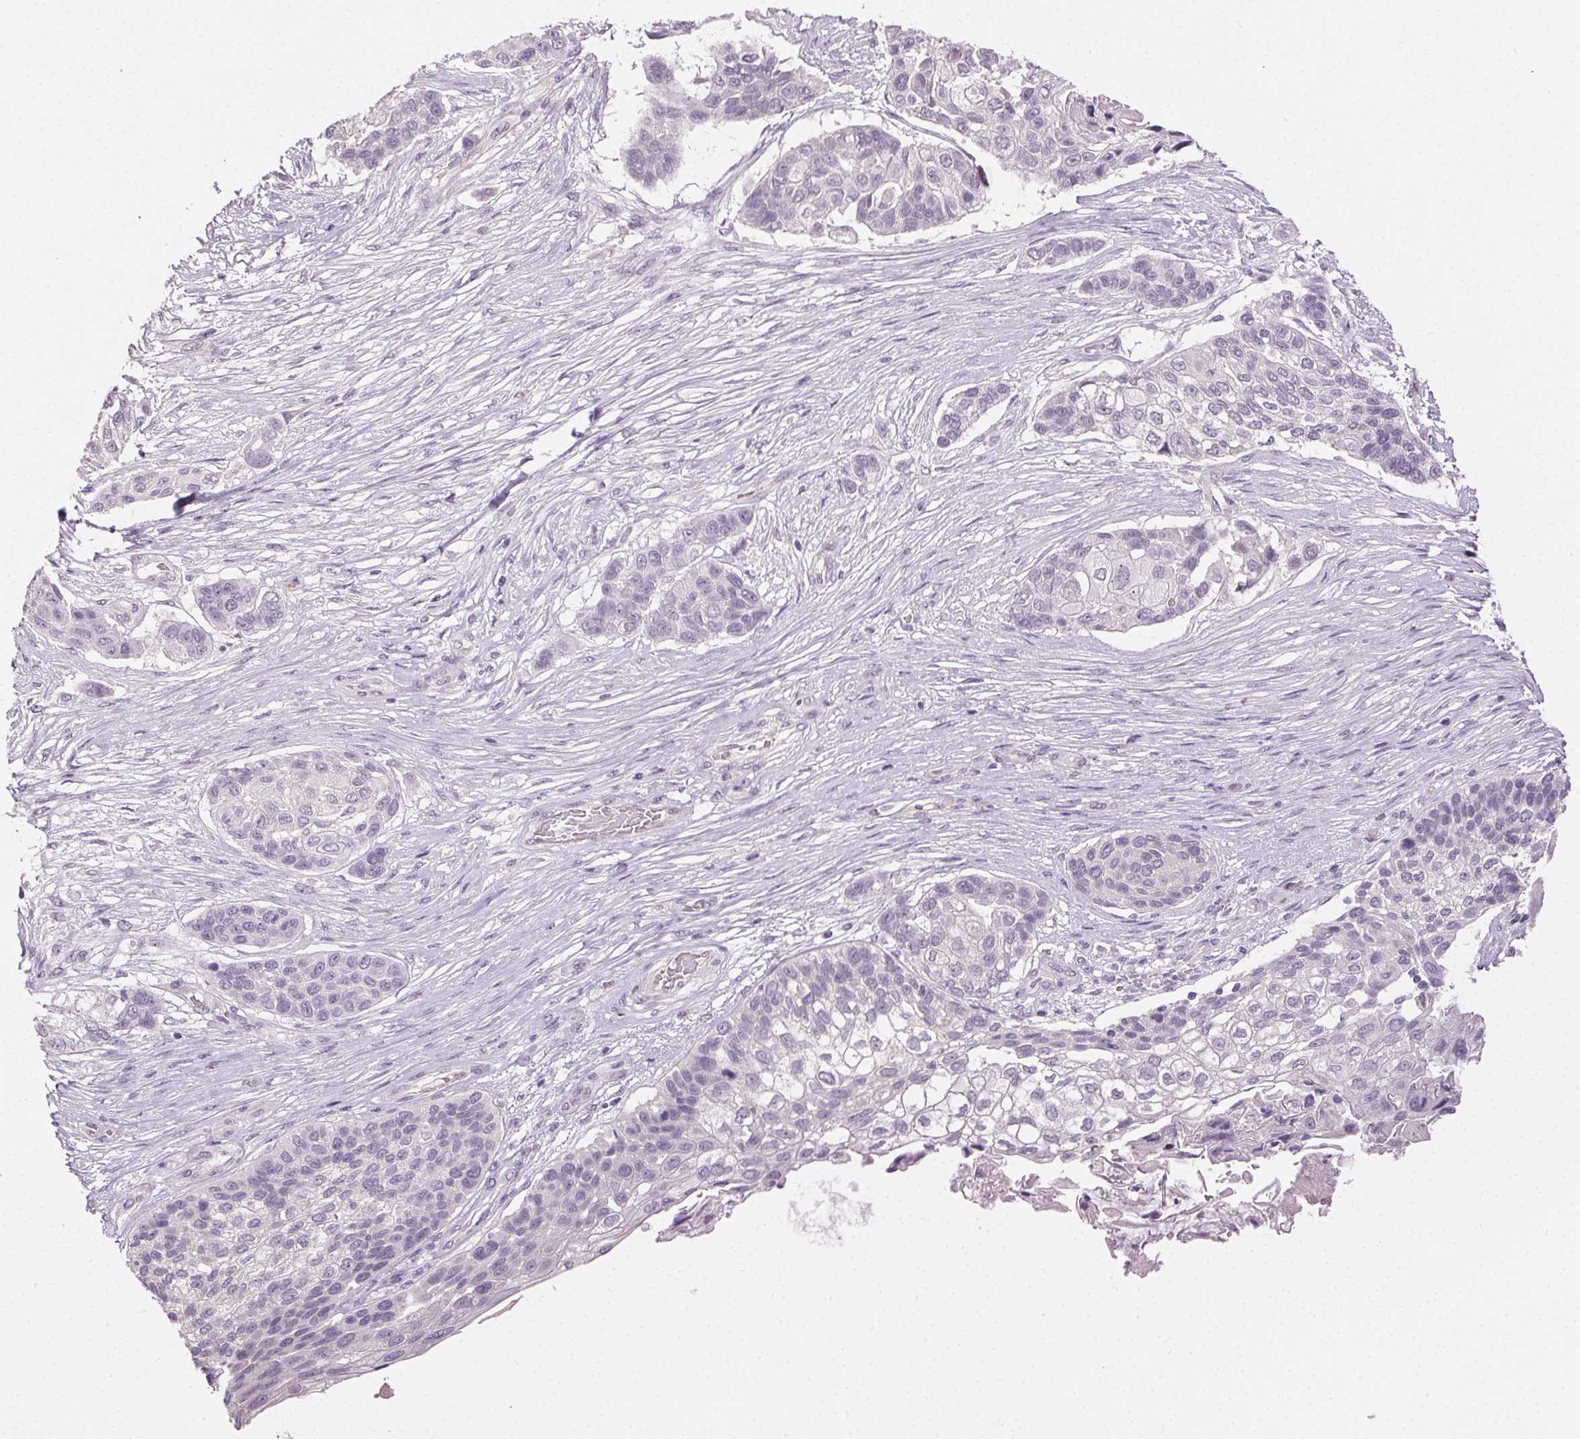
{"staining": {"intensity": "negative", "quantity": "none", "location": "none"}, "tissue": "lung cancer", "cell_type": "Tumor cells", "image_type": "cancer", "snomed": [{"axis": "morphology", "description": "Squamous cell carcinoma, NOS"}, {"axis": "topography", "description": "Lung"}], "caption": "Tumor cells are negative for protein expression in human lung squamous cell carcinoma.", "gene": "CLTRN", "patient": {"sex": "male", "age": 69}}